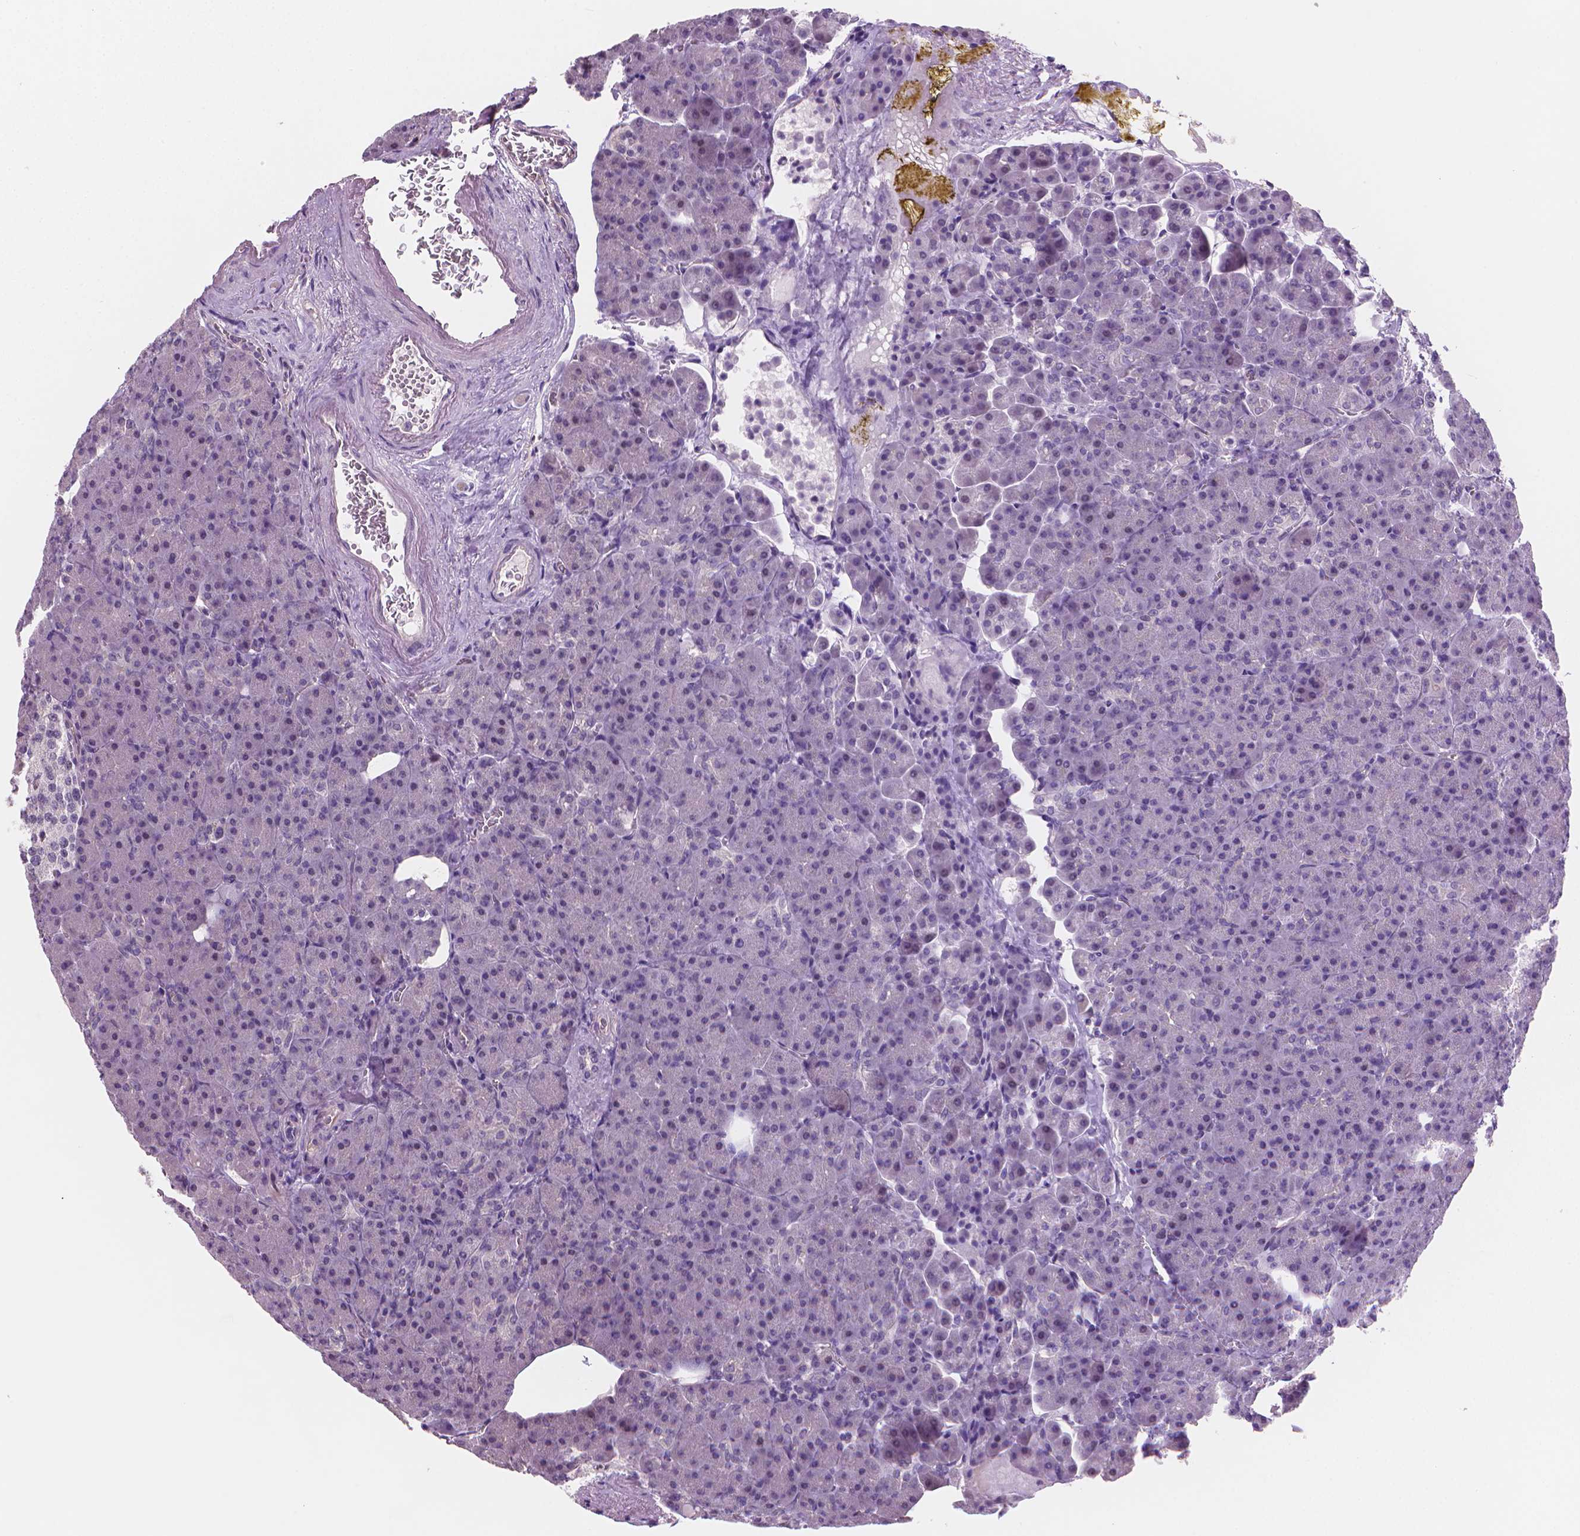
{"staining": {"intensity": "negative", "quantity": "none", "location": "none"}, "tissue": "pancreas", "cell_type": "Exocrine glandular cells", "image_type": "normal", "snomed": [{"axis": "morphology", "description": "Normal tissue, NOS"}, {"axis": "topography", "description": "Pancreas"}], "caption": "This is a photomicrograph of immunohistochemistry (IHC) staining of normal pancreas, which shows no expression in exocrine glandular cells. (Brightfield microscopy of DAB IHC at high magnification).", "gene": "CLXN", "patient": {"sex": "female", "age": 74}}